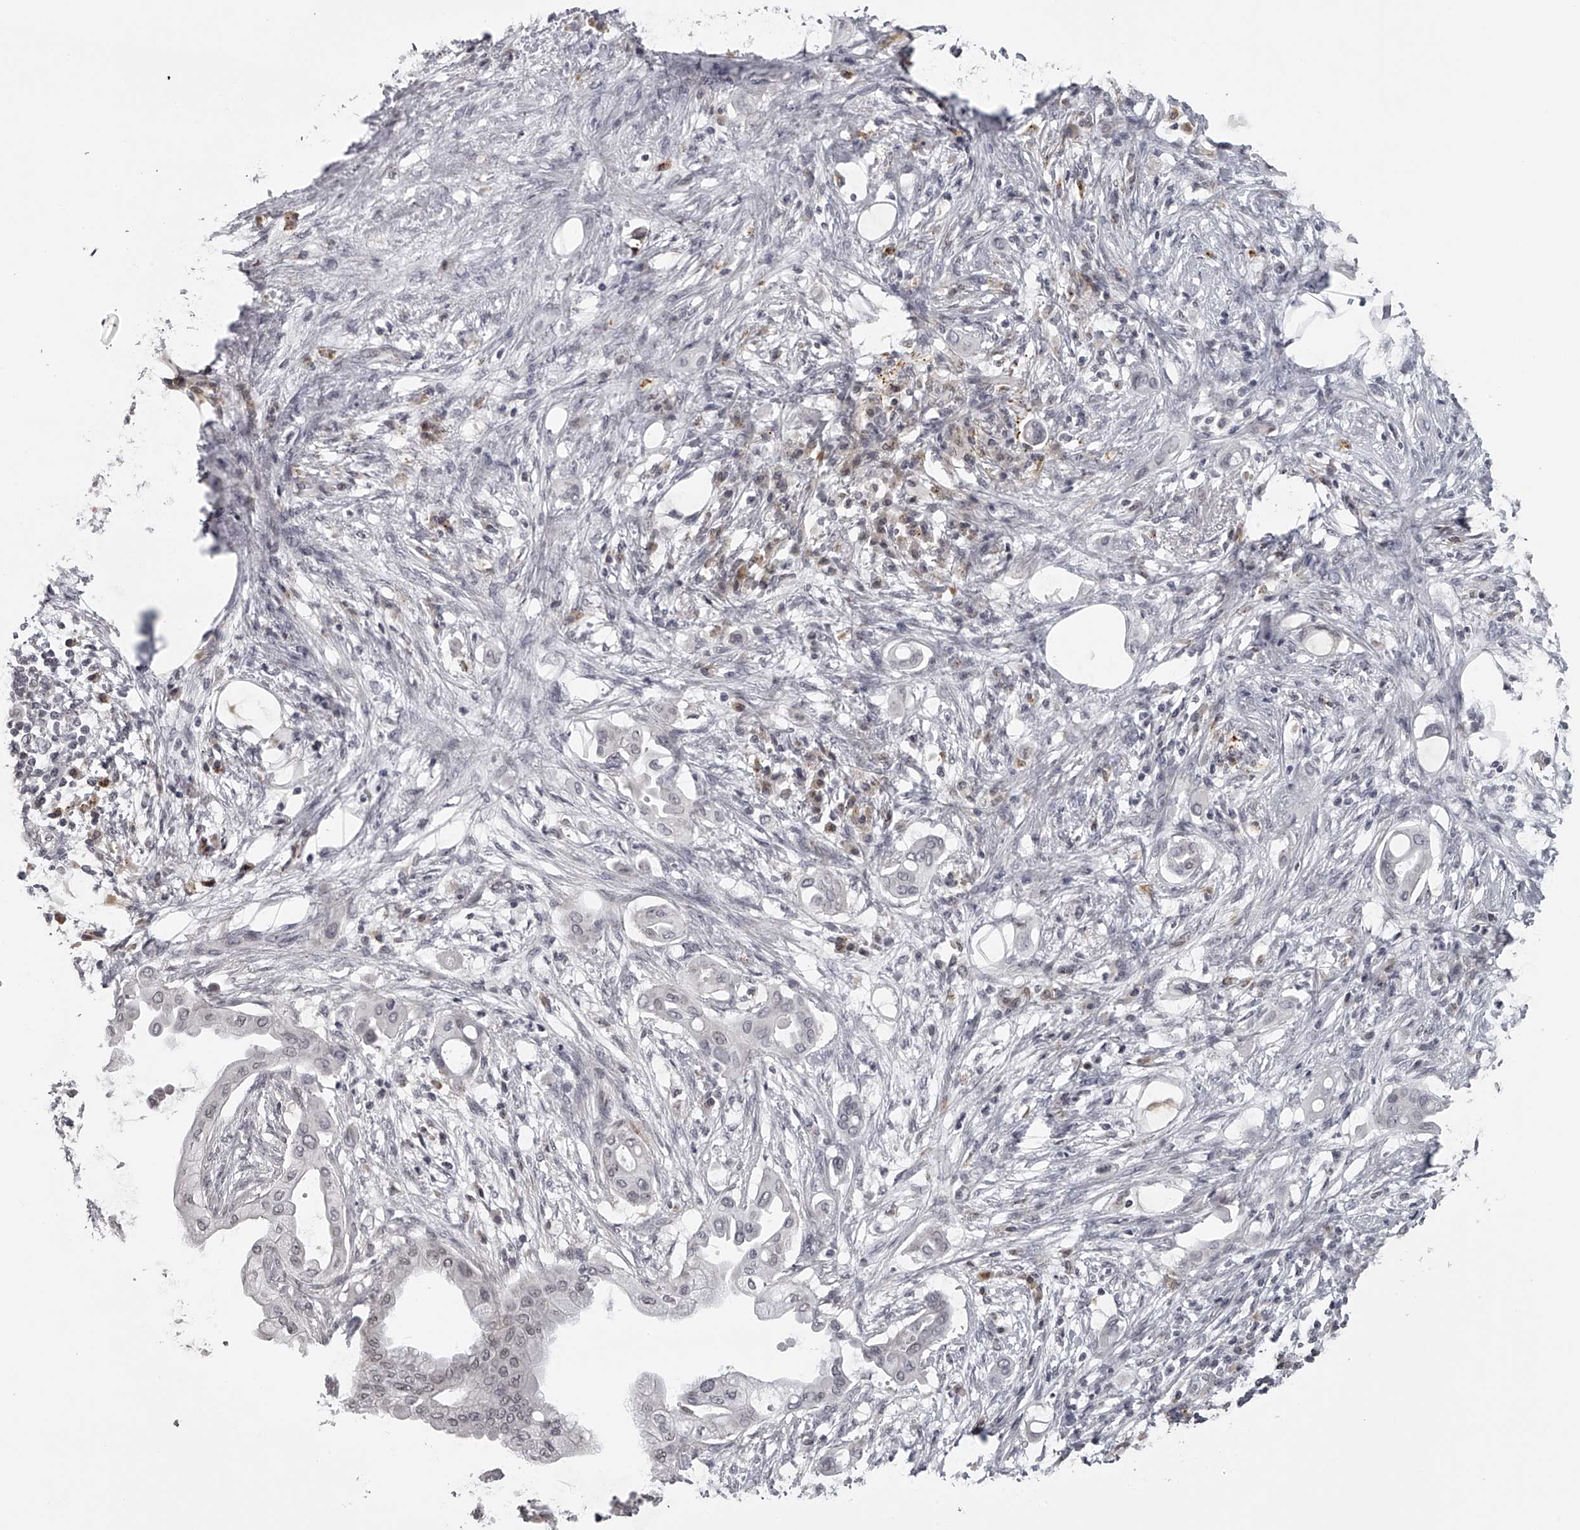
{"staining": {"intensity": "negative", "quantity": "none", "location": "none"}, "tissue": "pancreatic cancer", "cell_type": "Tumor cells", "image_type": "cancer", "snomed": [{"axis": "morphology", "description": "Adenocarcinoma, NOS"}, {"axis": "morphology", "description": "Adenocarcinoma, metastatic, NOS"}, {"axis": "topography", "description": "Lymph node"}, {"axis": "topography", "description": "Pancreas"}, {"axis": "topography", "description": "Duodenum"}], "caption": "Tumor cells show no significant staining in pancreatic metastatic adenocarcinoma.", "gene": "RNF220", "patient": {"sex": "female", "age": 64}}